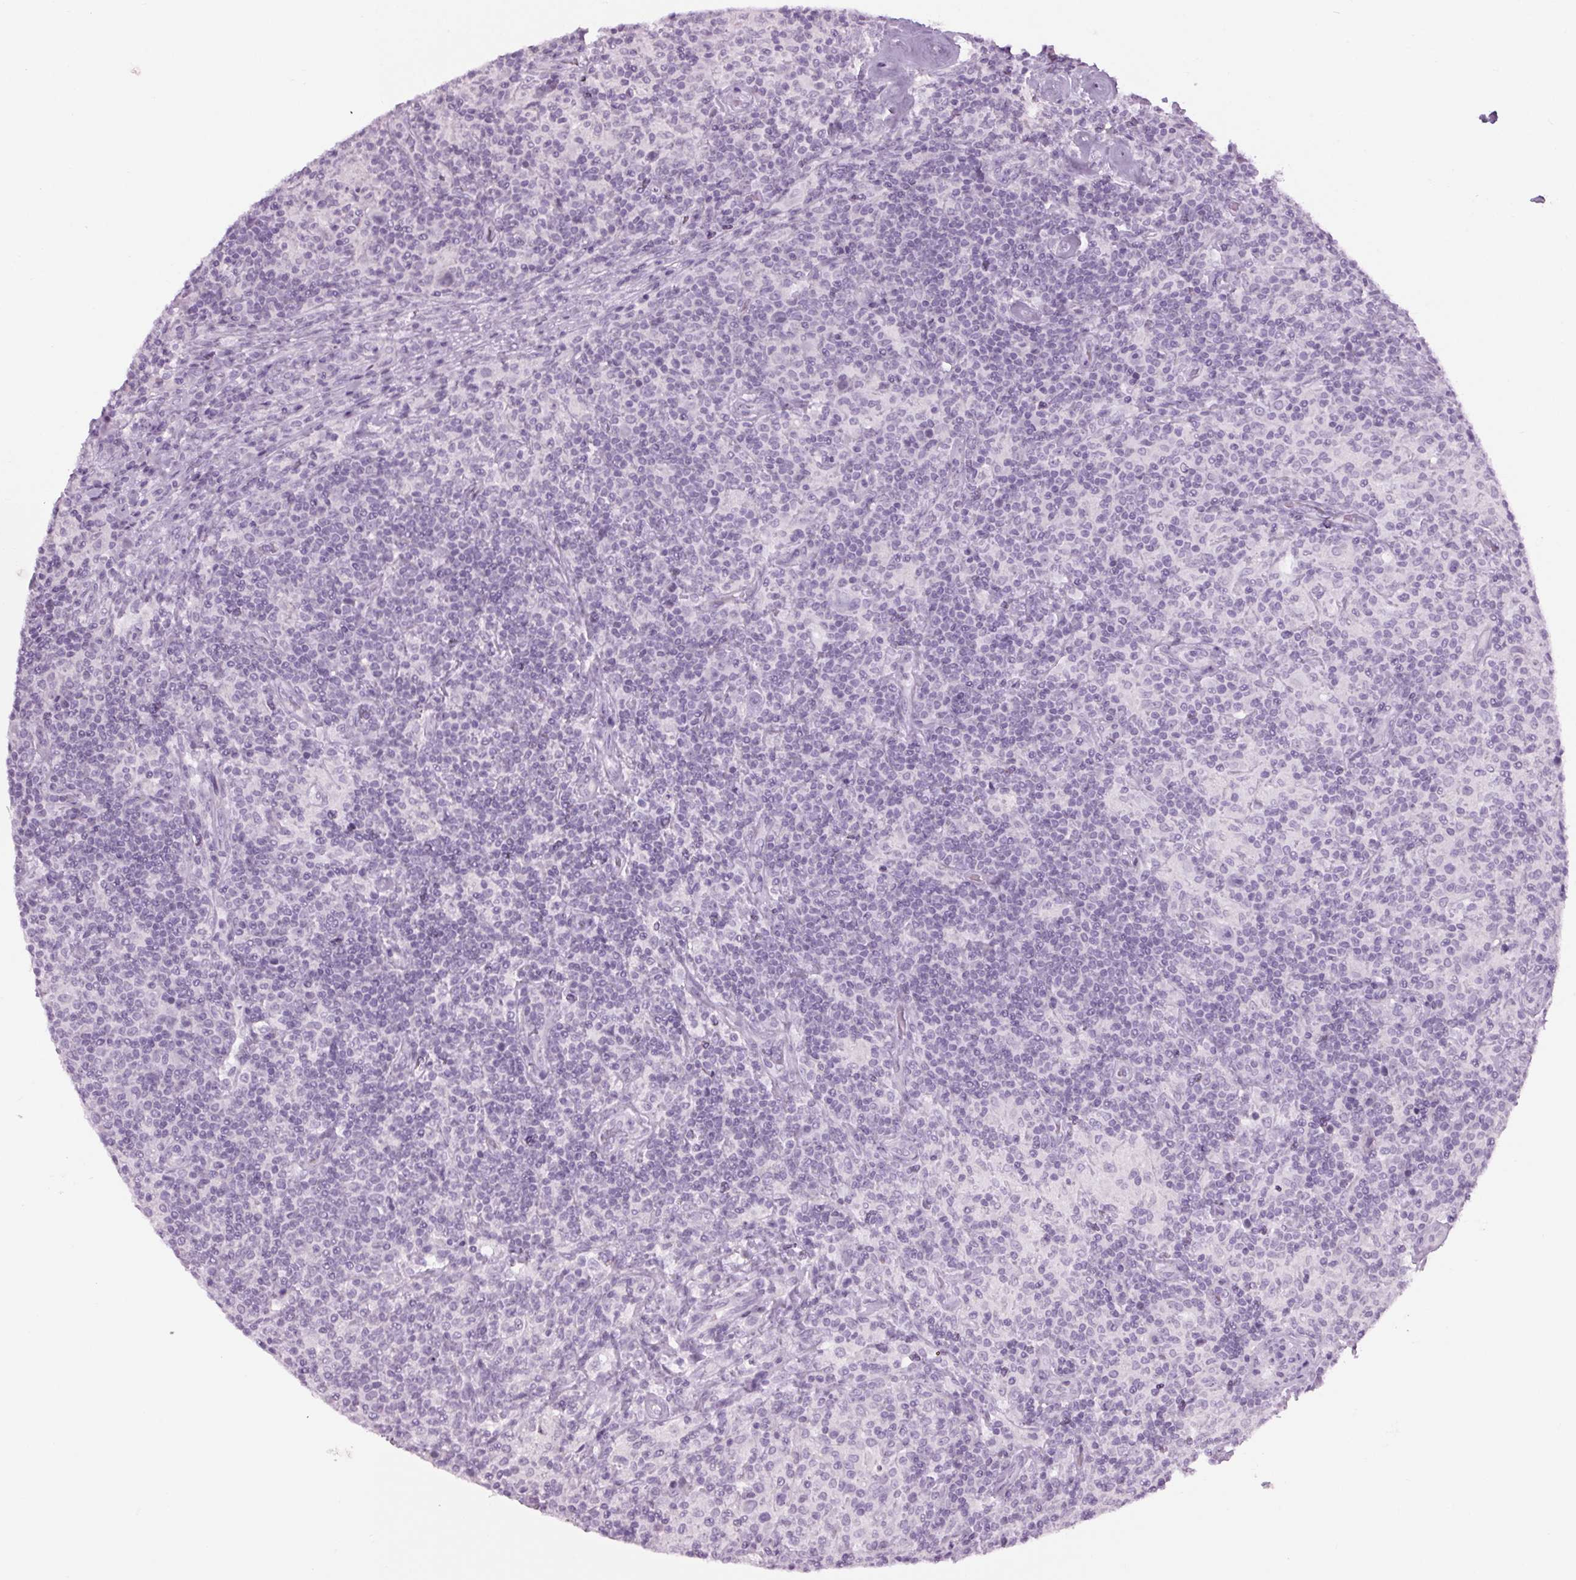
{"staining": {"intensity": "negative", "quantity": "none", "location": "none"}, "tissue": "lymphoma", "cell_type": "Tumor cells", "image_type": "cancer", "snomed": [{"axis": "morphology", "description": "Hodgkin's disease, NOS"}, {"axis": "topography", "description": "Lymph node"}], "caption": "The IHC photomicrograph has no significant staining in tumor cells of lymphoma tissue.", "gene": "LRP2", "patient": {"sex": "male", "age": 70}}